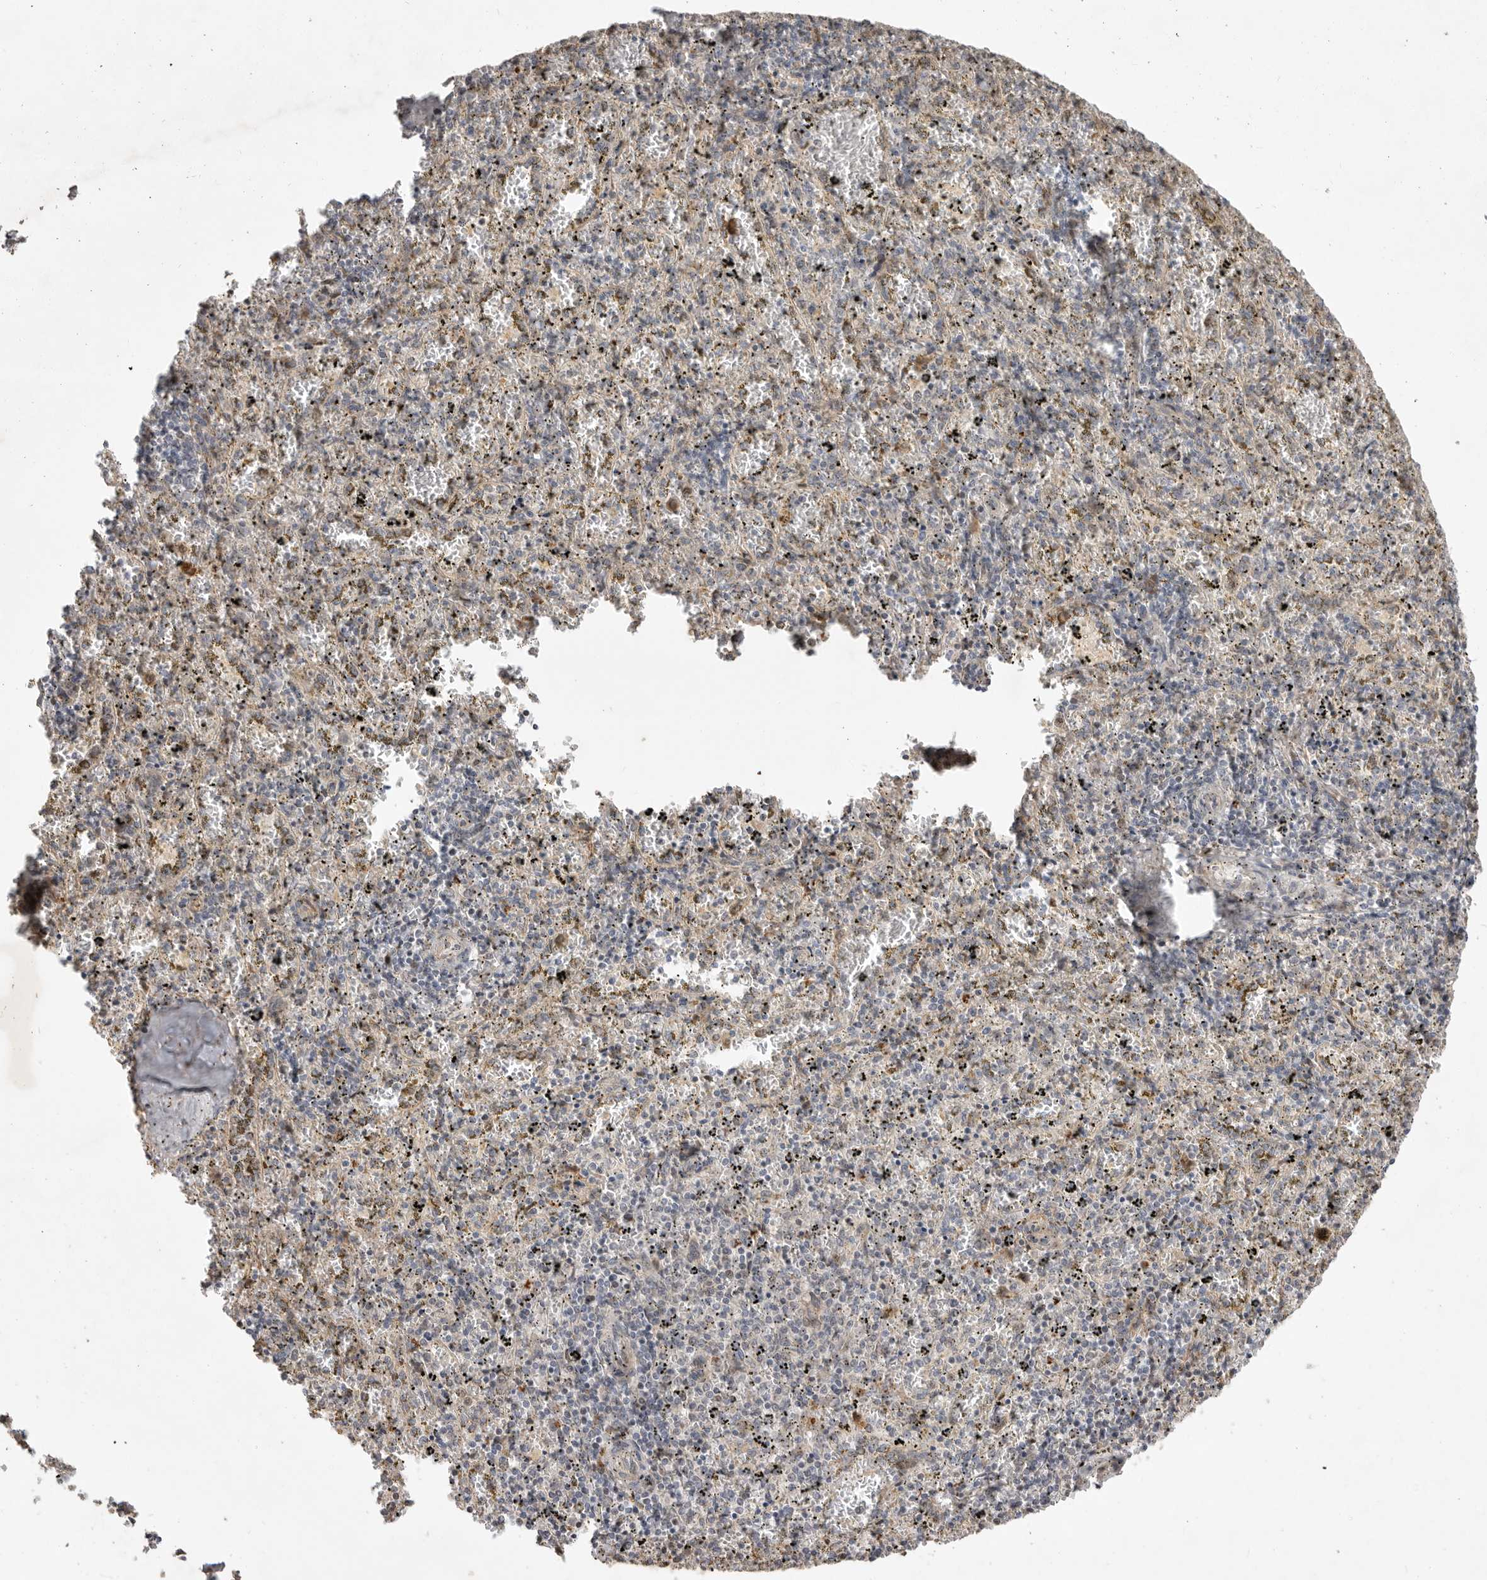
{"staining": {"intensity": "negative", "quantity": "none", "location": "none"}, "tissue": "spleen", "cell_type": "Cells in red pulp", "image_type": "normal", "snomed": [{"axis": "morphology", "description": "Normal tissue, NOS"}, {"axis": "topography", "description": "Spleen"}], "caption": "Histopathology image shows no significant protein staining in cells in red pulp of normal spleen. The staining is performed using DAB (3,3'-diaminobenzidine) brown chromogen with nuclei counter-stained in using hematoxylin.", "gene": "DPH7", "patient": {"sex": "male", "age": 11}}